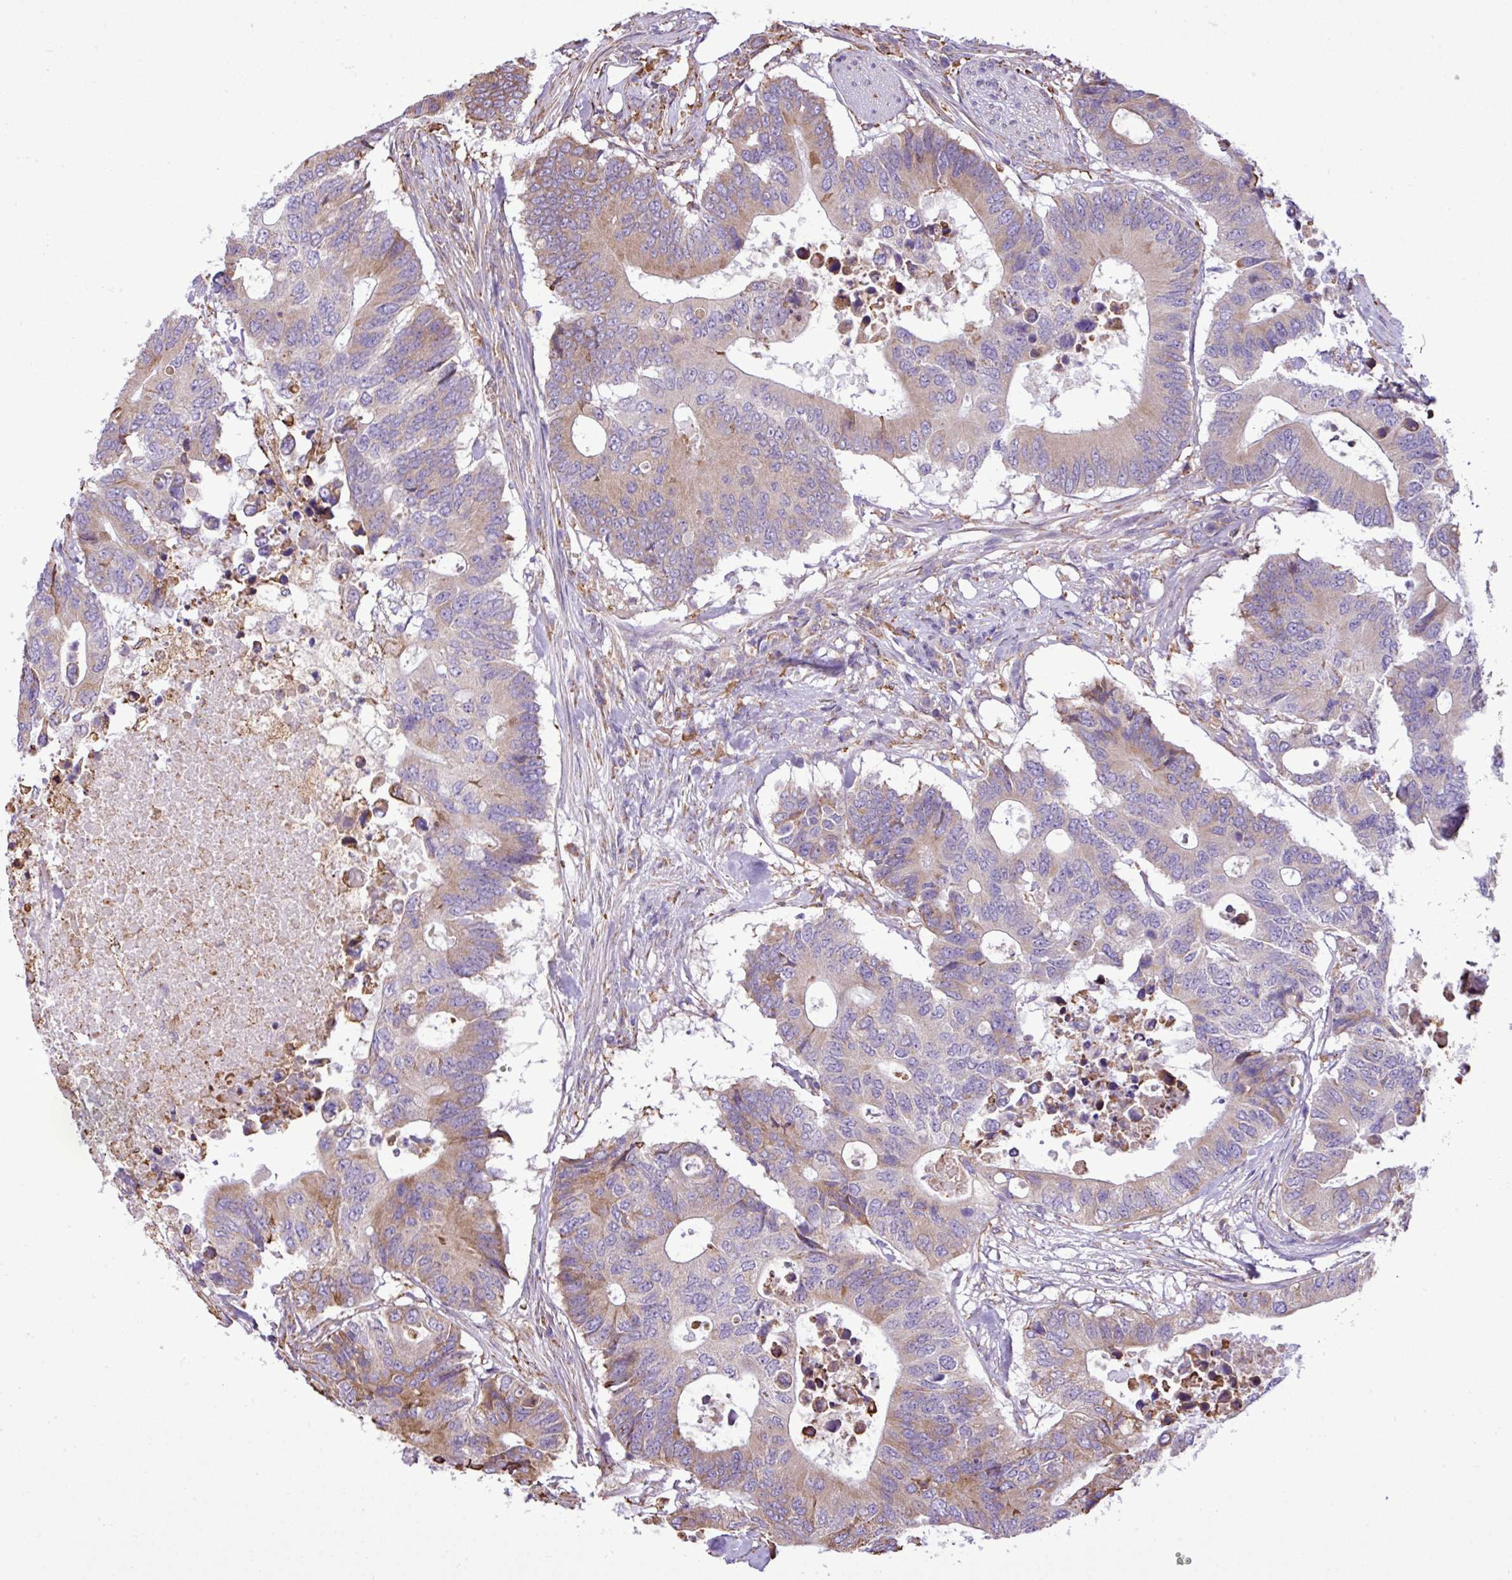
{"staining": {"intensity": "moderate", "quantity": "<25%", "location": "cytoplasmic/membranous"}, "tissue": "colorectal cancer", "cell_type": "Tumor cells", "image_type": "cancer", "snomed": [{"axis": "morphology", "description": "Adenocarcinoma, NOS"}, {"axis": "topography", "description": "Colon"}], "caption": "Moderate cytoplasmic/membranous expression for a protein is present in approximately <25% of tumor cells of colorectal cancer using immunohistochemistry (IHC).", "gene": "ZSCAN5A", "patient": {"sex": "male", "age": 71}}